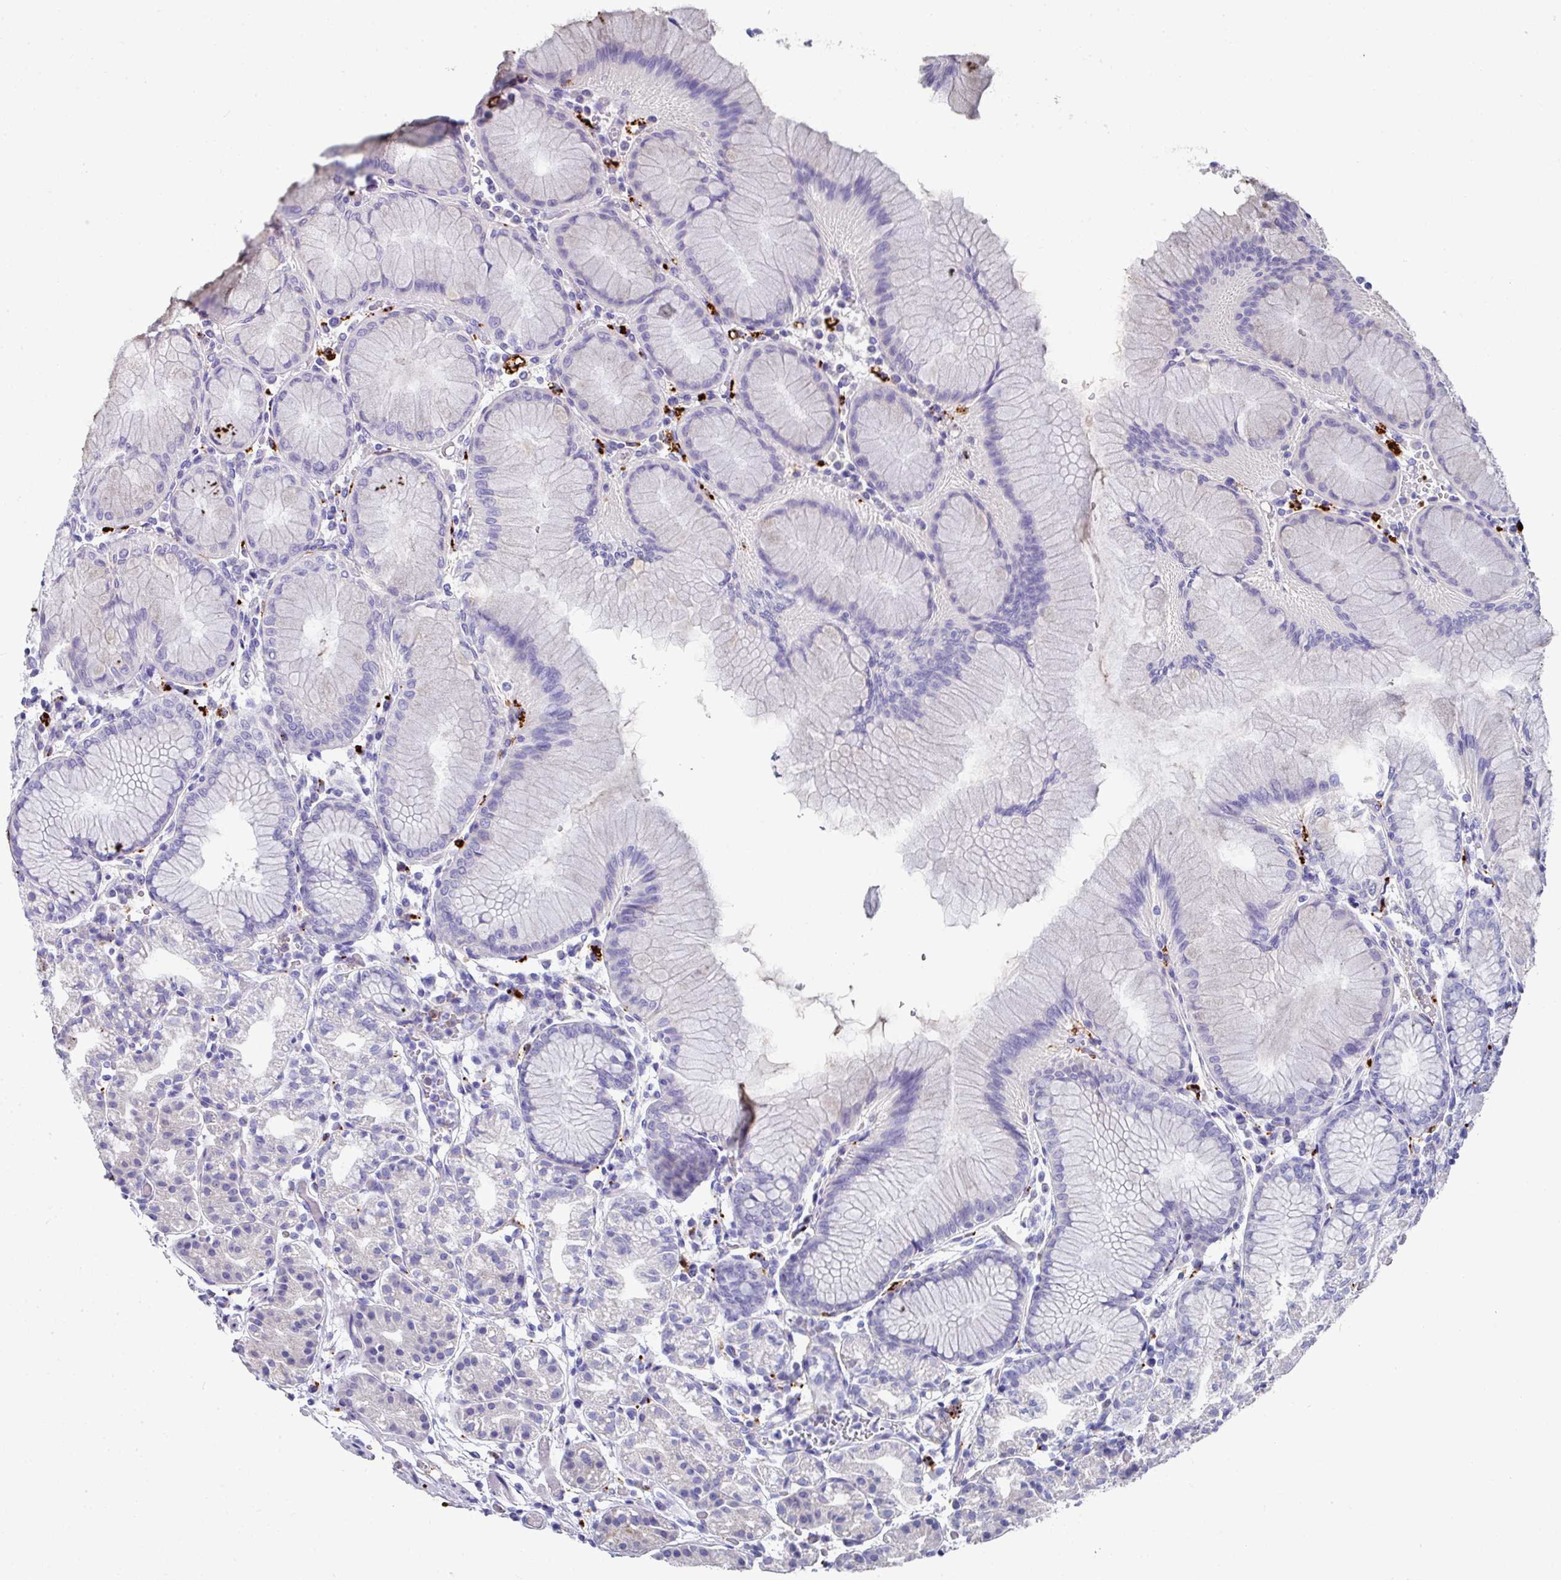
{"staining": {"intensity": "negative", "quantity": "none", "location": "none"}, "tissue": "stomach", "cell_type": "Glandular cells", "image_type": "normal", "snomed": [{"axis": "morphology", "description": "Normal tissue, NOS"}, {"axis": "topography", "description": "Stomach"}], "caption": "Immunohistochemical staining of unremarkable stomach reveals no significant staining in glandular cells. (DAB immunohistochemistry with hematoxylin counter stain).", "gene": "CPVL", "patient": {"sex": "female", "age": 57}}